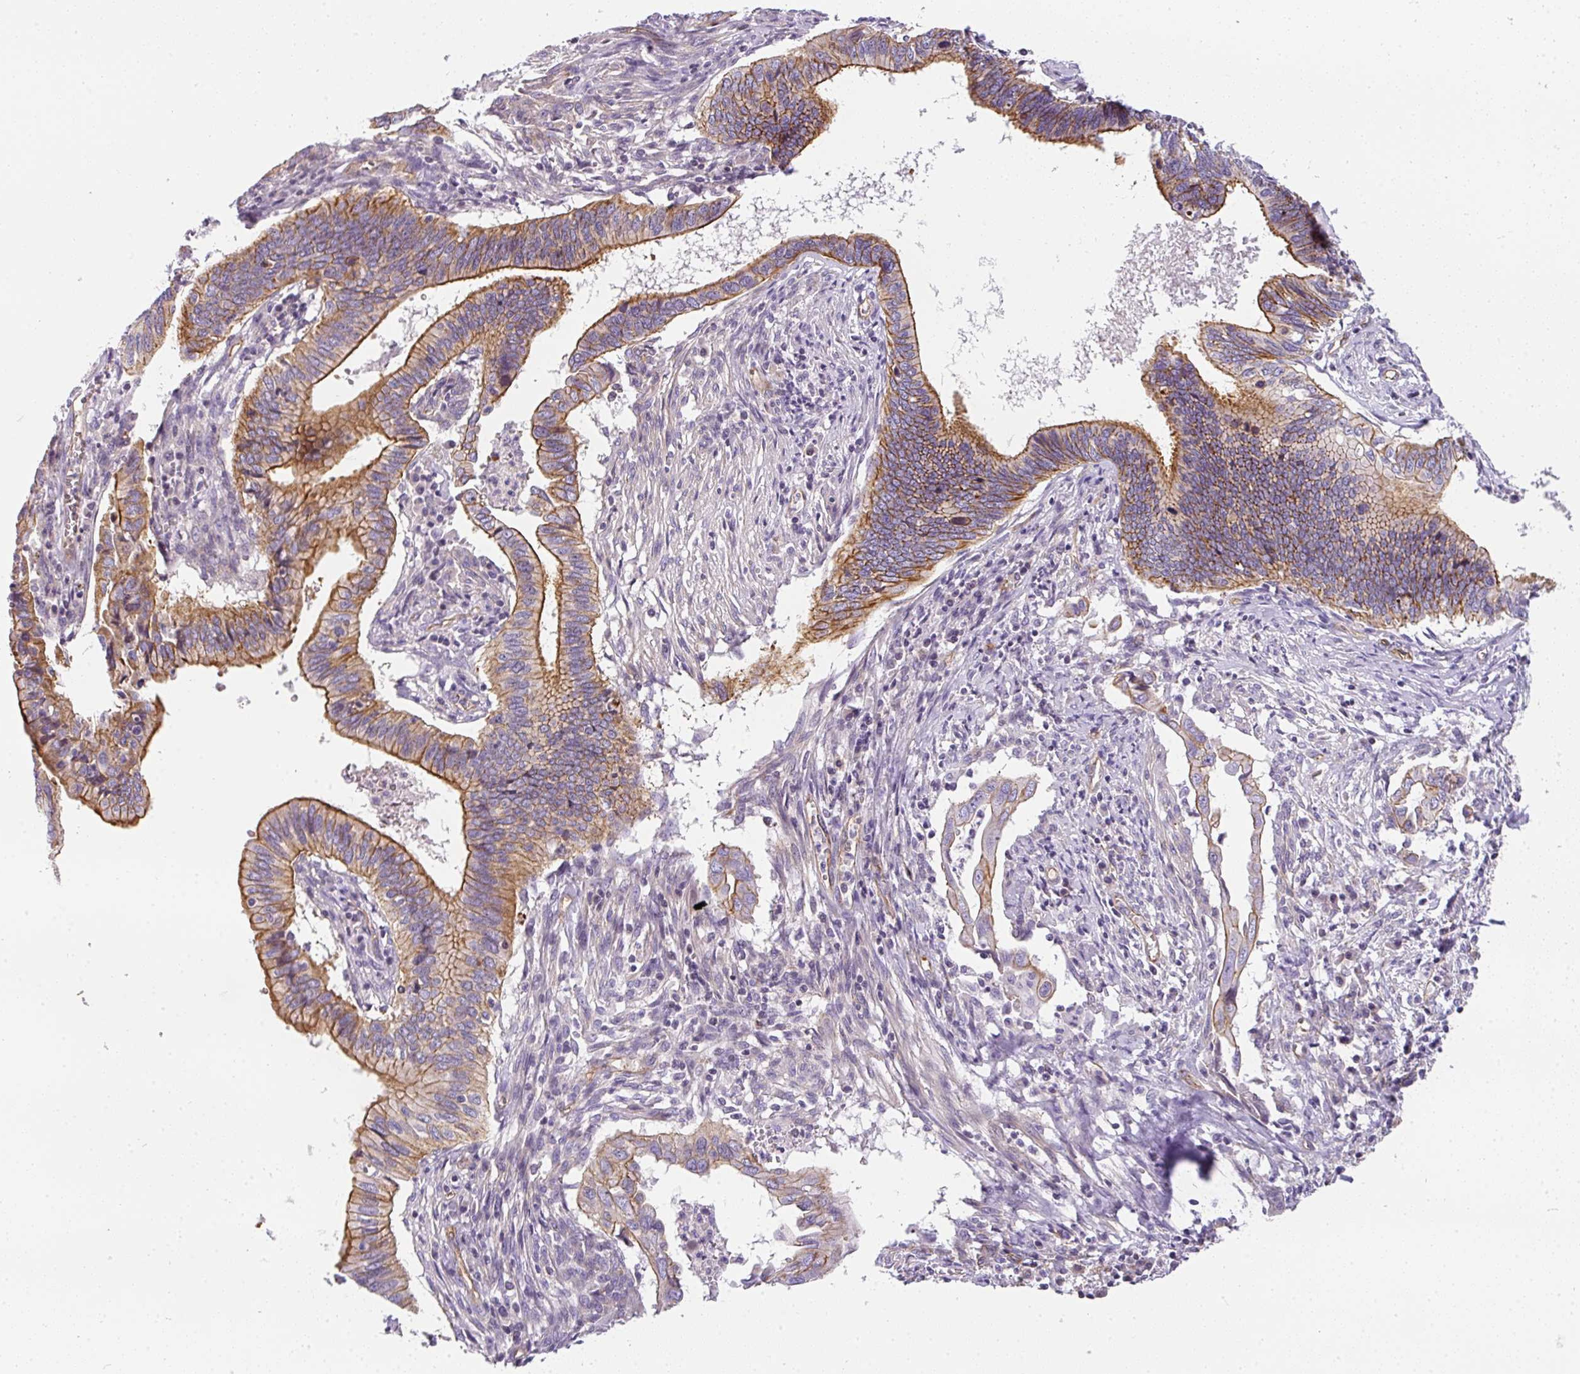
{"staining": {"intensity": "moderate", "quantity": ">75%", "location": "cytoplasmic/membranous"}, "tissue": "cervical cancer", "cell_type": "Tumor cells", "image_type": "cancer", "snomed": [{"axis": "morphology", "description": "Adenocarcinoma, NOS"}, {"axis": "topography", "description": "Cervix"}], "caption": "A brown stain shows moderate cytoplasmic/membranous expression of a protein in human cervical cancer tumor cells.", "gene": "OR11H4", "patient": {"sex": "female", "age": 42}}